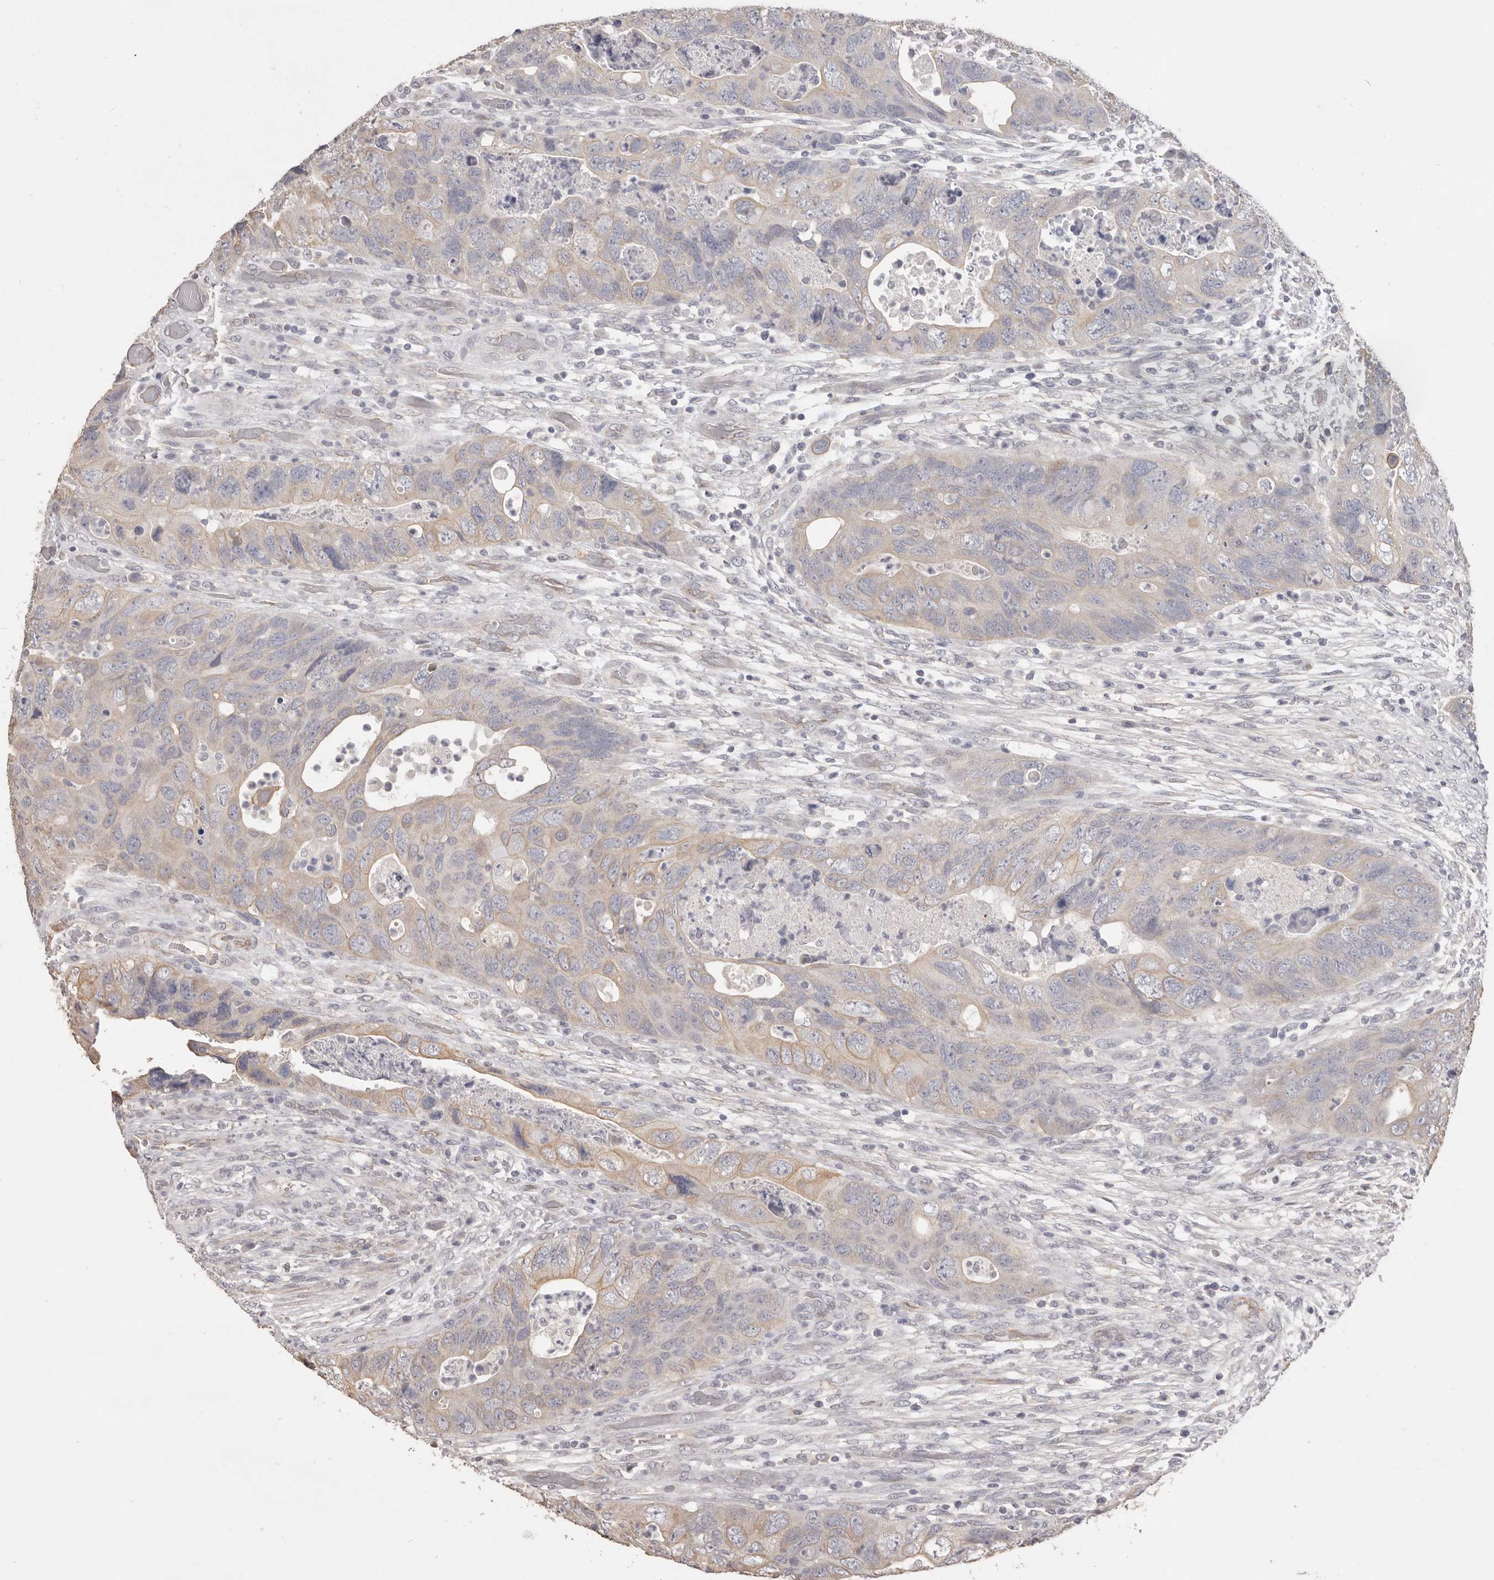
{"staining": {"intensity": "weak", "quantity": "<25%", "location": "cytoplasmic/membranous"}, "tissue": "colorectal cancer", "cell_type": "Tumor cells", "image_type": "cancer", "snomed": [{"axis": "morphology", "description": "Adenocarcinoma, NOS"}, {"axis": "topography", "description": "Rectum"}], "caption": "Micrograph shows no protein expression in tumor cells of adenocarcinoma (colorectal) tissue.", "gene": "ZYG11B", "patient": {"sex": "male", "age": 63}}